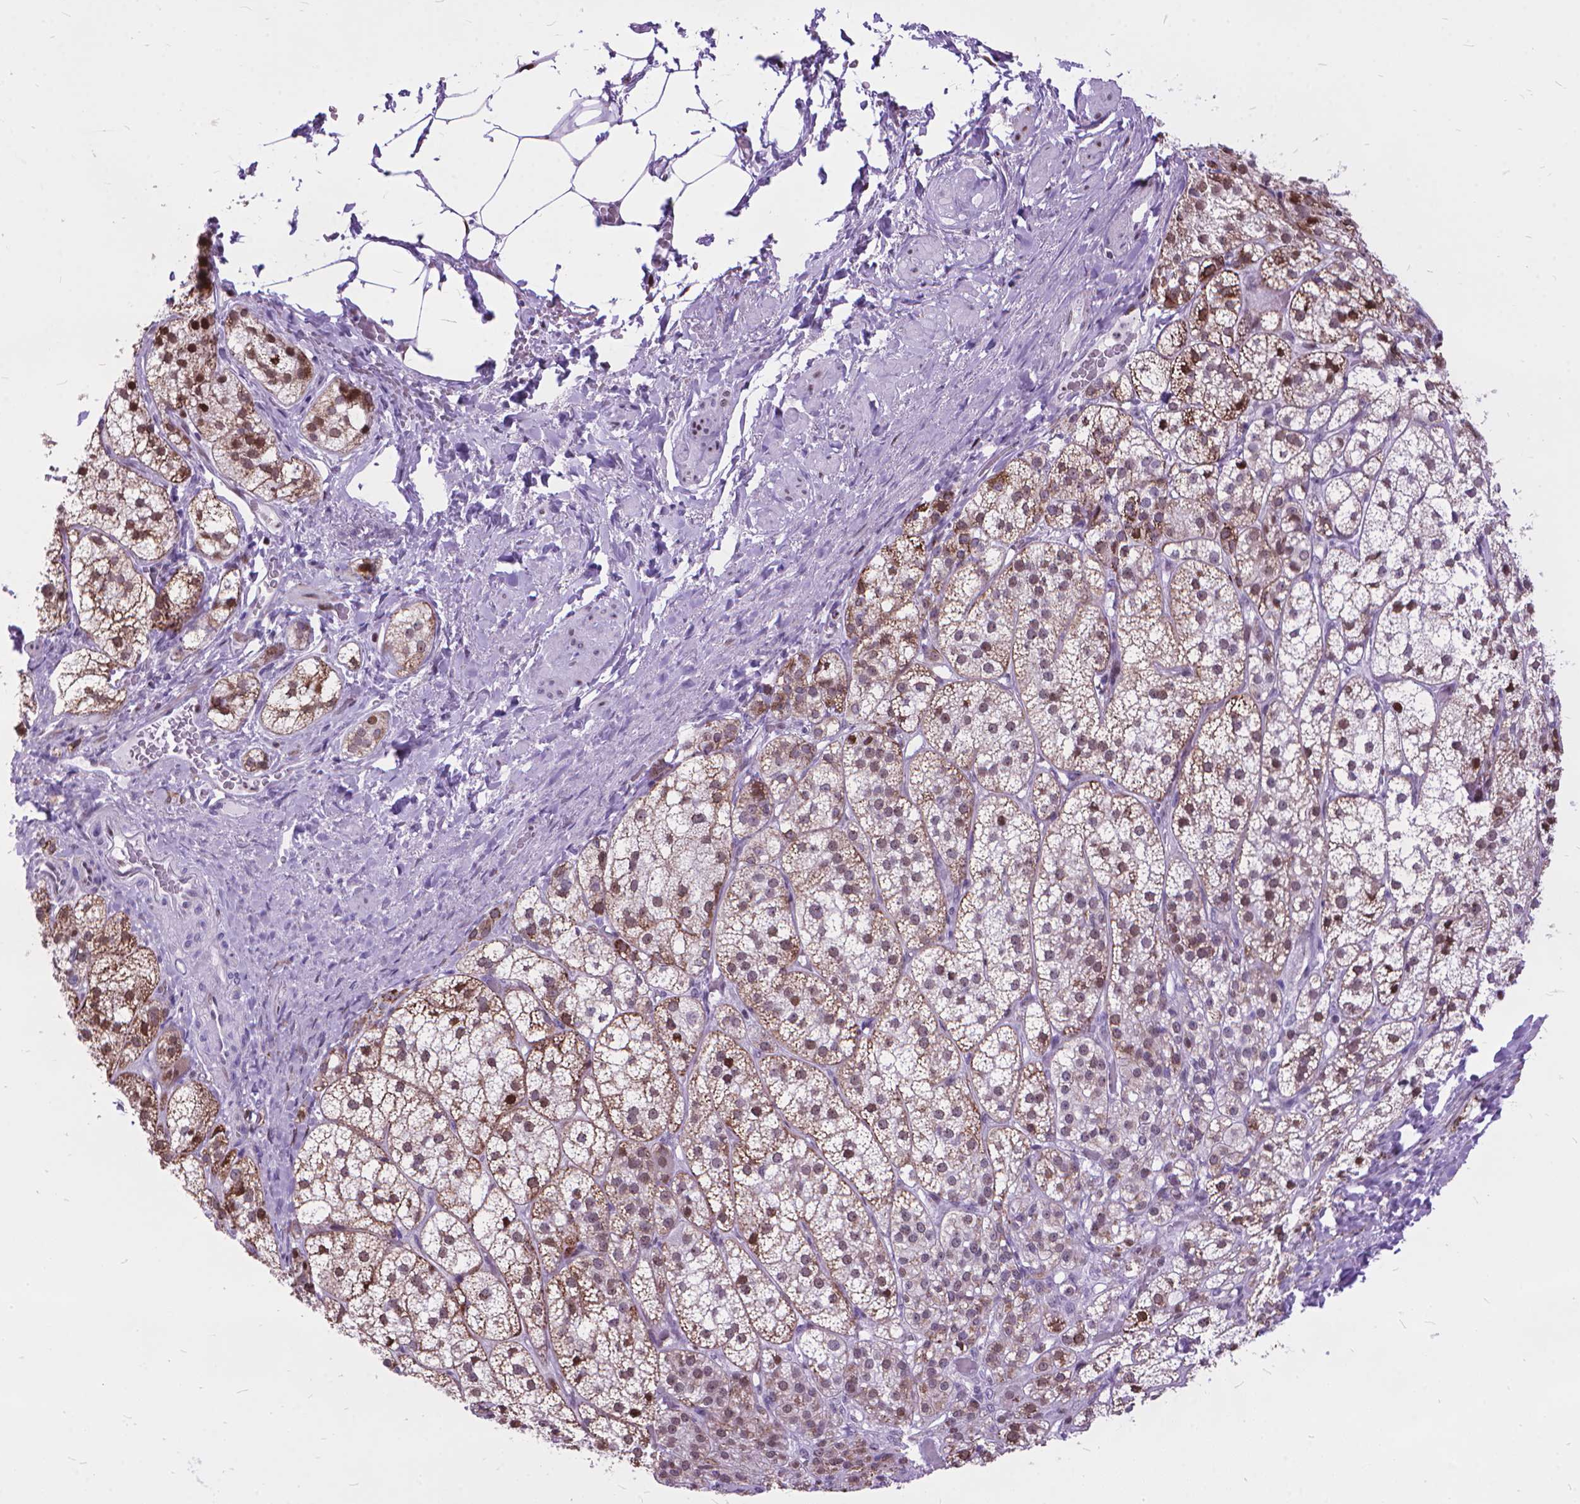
{"staining": {"intensity": "moderate", "quantity": "25%-75%", "location": "cytoplasmic/membranous,nuclear"}, "tissue": "adrenal gland", "cell_type": "Glandular cells", "image_type": "normal", "snomed": [{"axis": "morphology", "description": "Normal tissue, NOS"}, {"axis": "topography", "description": "Adrenal gland"}], "caption": "Protein staining displays moderate cytoplasmic/membranous,nuclear expression in approximately 25%-75% of glandular cells in unremarkable adrenal gland.", "gene": "POLE4", "patient": {"sex": "female", "age": 60}}